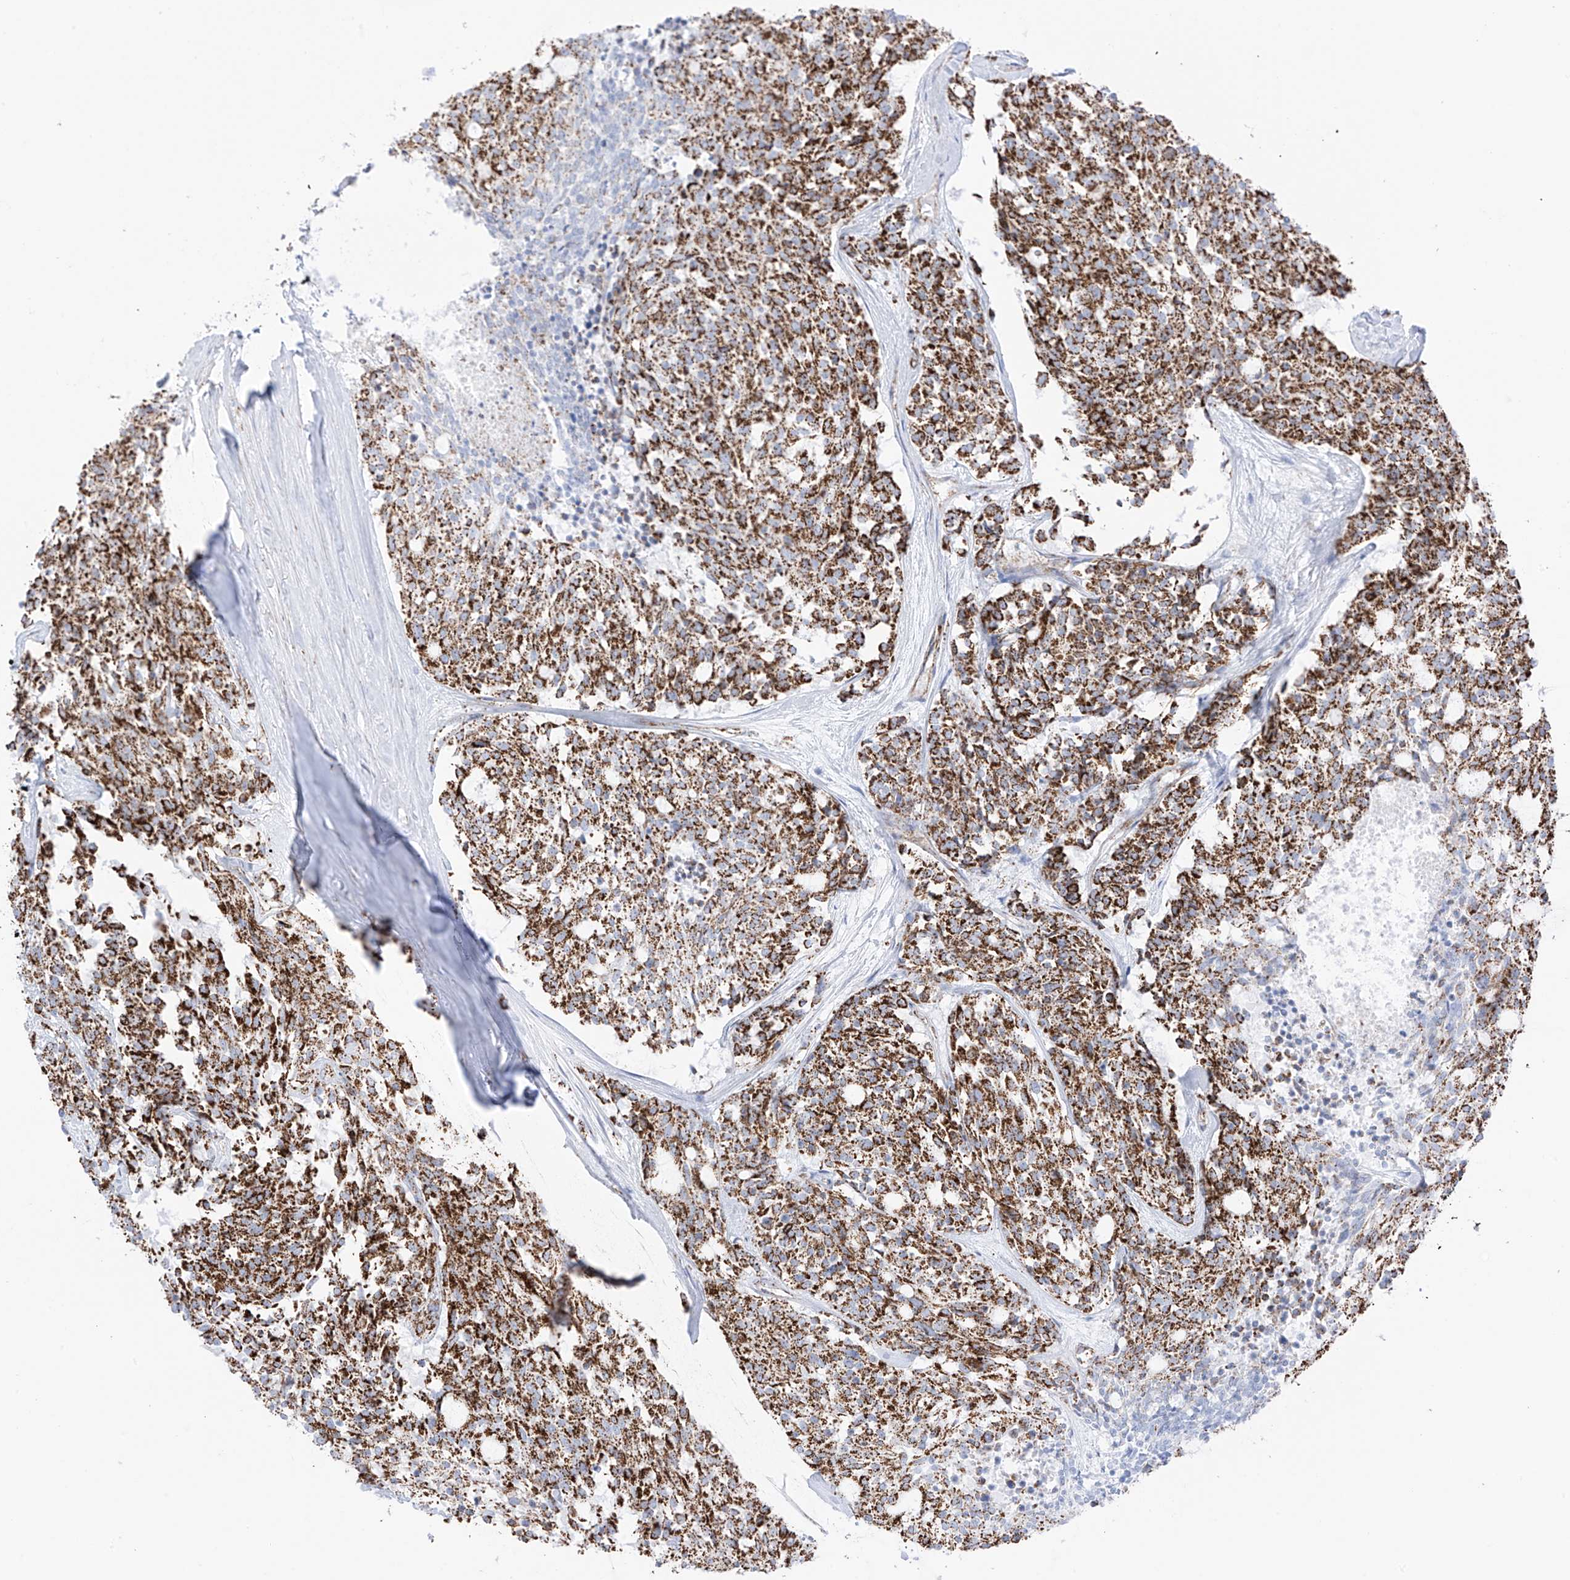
{"staining": {"intensity": "strong", "quantity": ">75%", "location": "cytoplasmic/membranous"}, "tissue": "carcinoid", "cell_type": "Tumor cells", "image_type": "cancer", "snomed": [{"axis": "morphology", "description": "Carcinoid, malignant, NOS"}, {"axis": "topography", "description": "Pancreas"}], "caption": "This is a histology image of immunohistochemistry staining of carcinoid, which shows strong staining in the cytoplasmic/membranous of tumor cells.", "gene": "XKR3", "patient": {"sex": "female", "age": 54}}